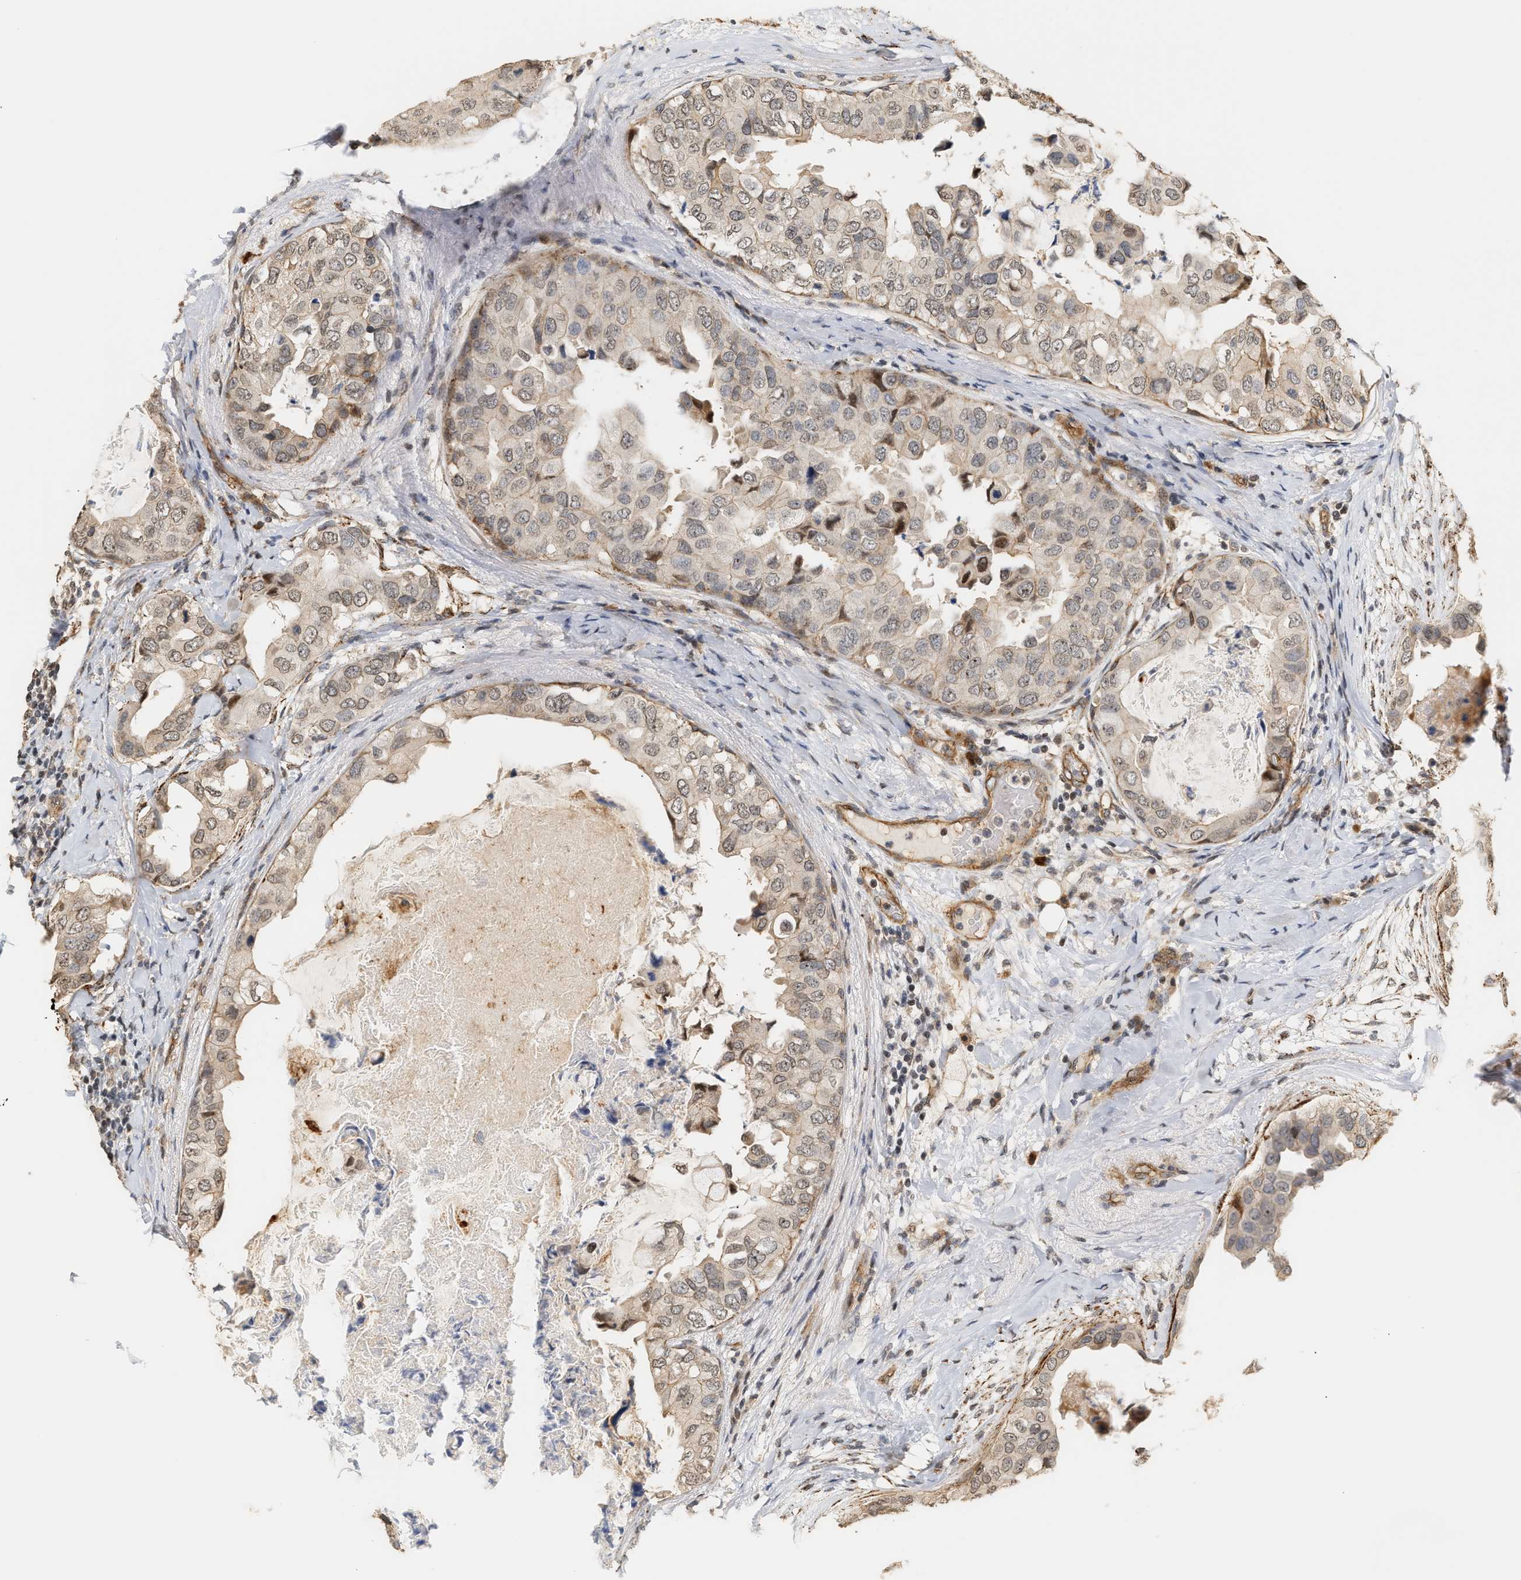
{"staining": {"intensity": "weak", "quantity": "<25%", "location": "cytoplasmic/membranous,nuclear"}, "tissue": "breast cancer", "cell_type": "Tumor cells", "image_type": "cancer", "snomed": [{"axis": "morphology", "description": "Normal tissue, NOS"}, {"axis": "morphology", "description": "Duct carcinoma"}, {"axis": "topography", "description": "Breast"}], "caption": "Breast cancer (invasive ductal carcinoma) stained for a protein using IHC displays no staining tumor cells.", "gene": "PLXND1", "patient": {"sex": "female", "age": 40}}